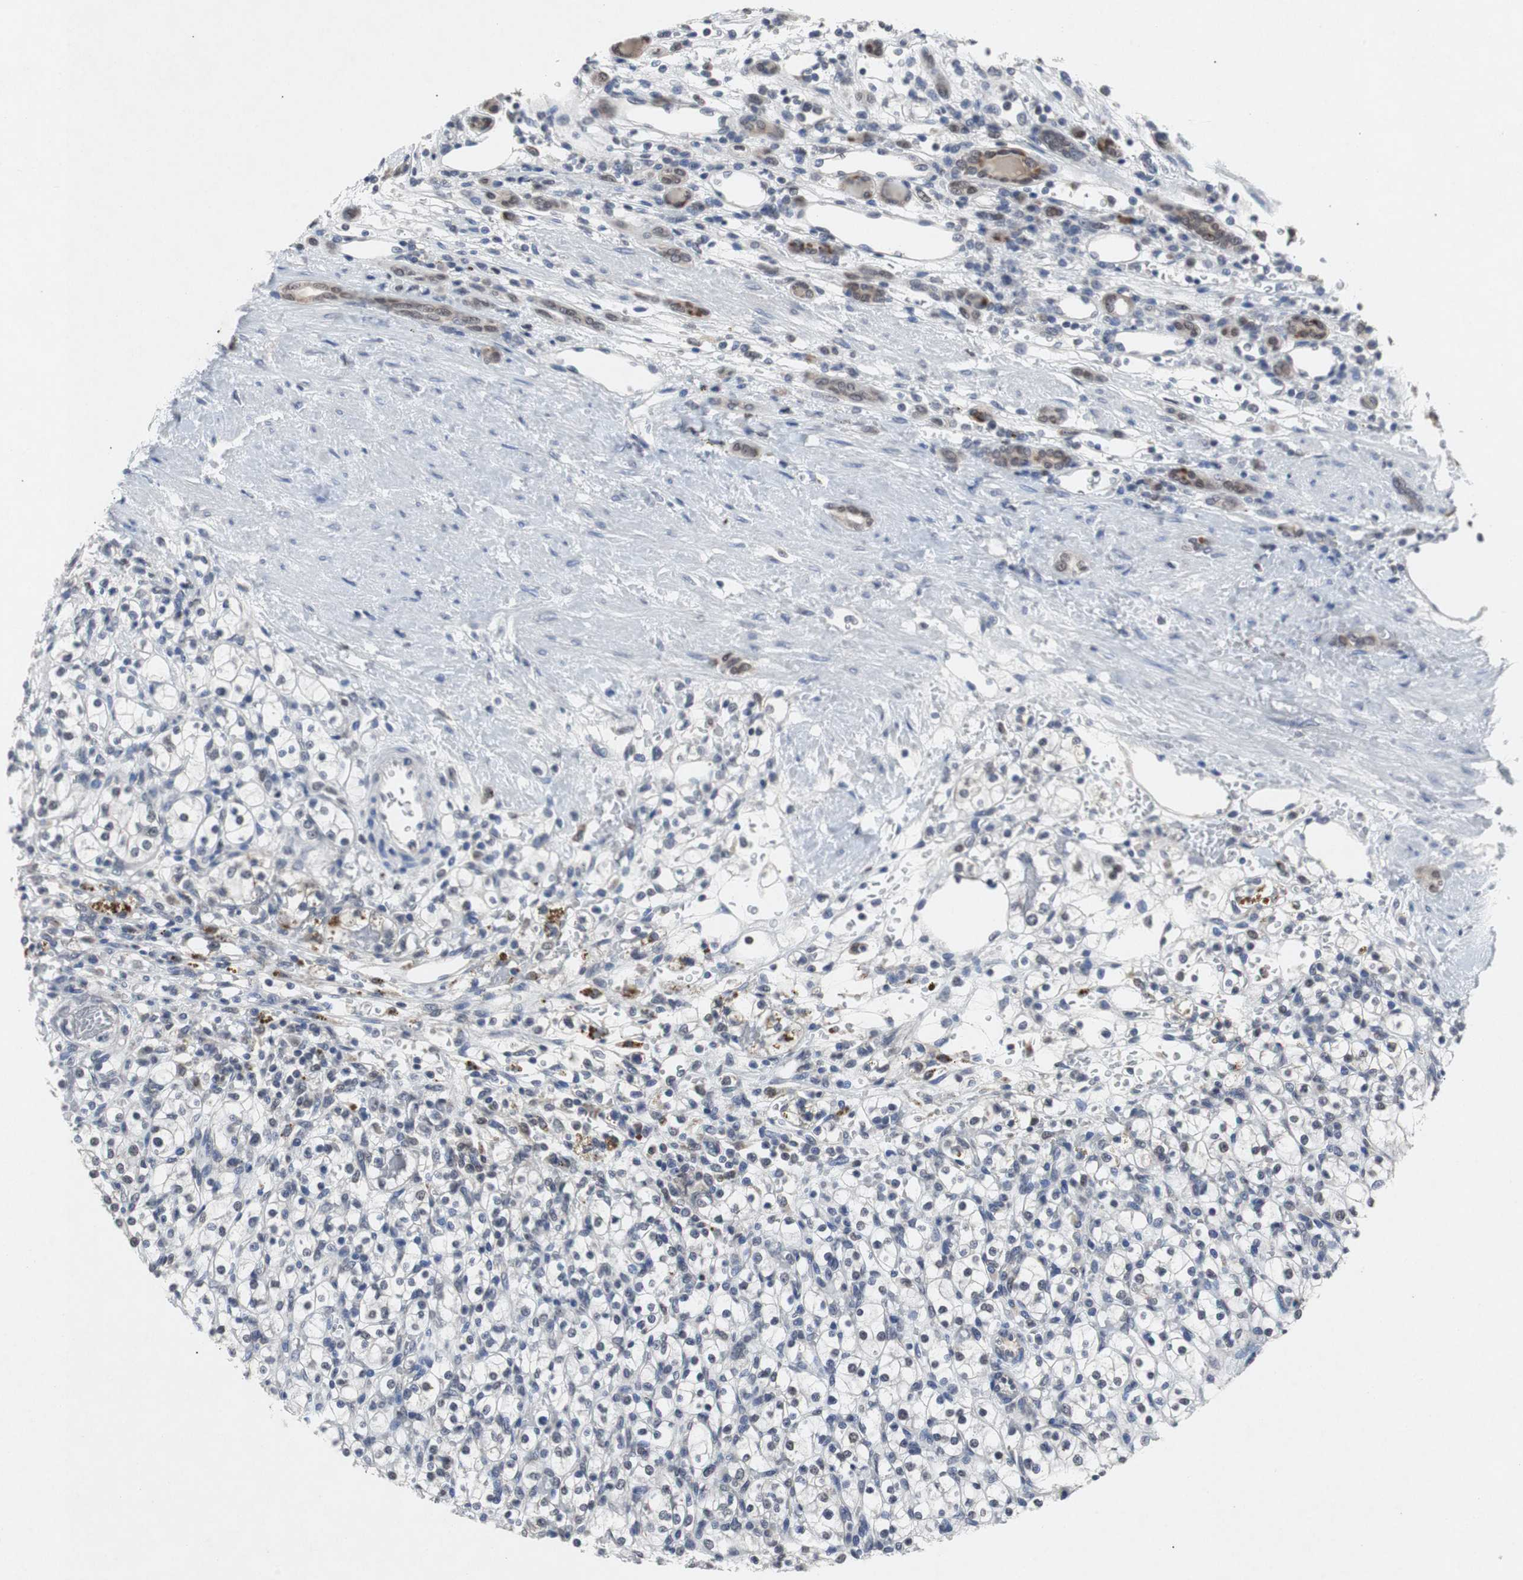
{"staining": {"intensity": "negative", "quantity": "none", "location": "none"}, "tissue": "renal cancer", "cell_type": "Tumor cells", "image_type": "cancer", "snomed": [{"axis": "morphology", "description": "Normal tissue, NOS"}, {"axis": "morphology", "description": "Adenocarcinoma, NOS"}, {"axis": "topography", "description": "Kidney"}], "caption": "Protein analysis of renal cancer (adenocarcinoma) shows no significant staining in tumor cells.", "gene": "RBM47", "patient": {"sex": "female", "age": 55}}